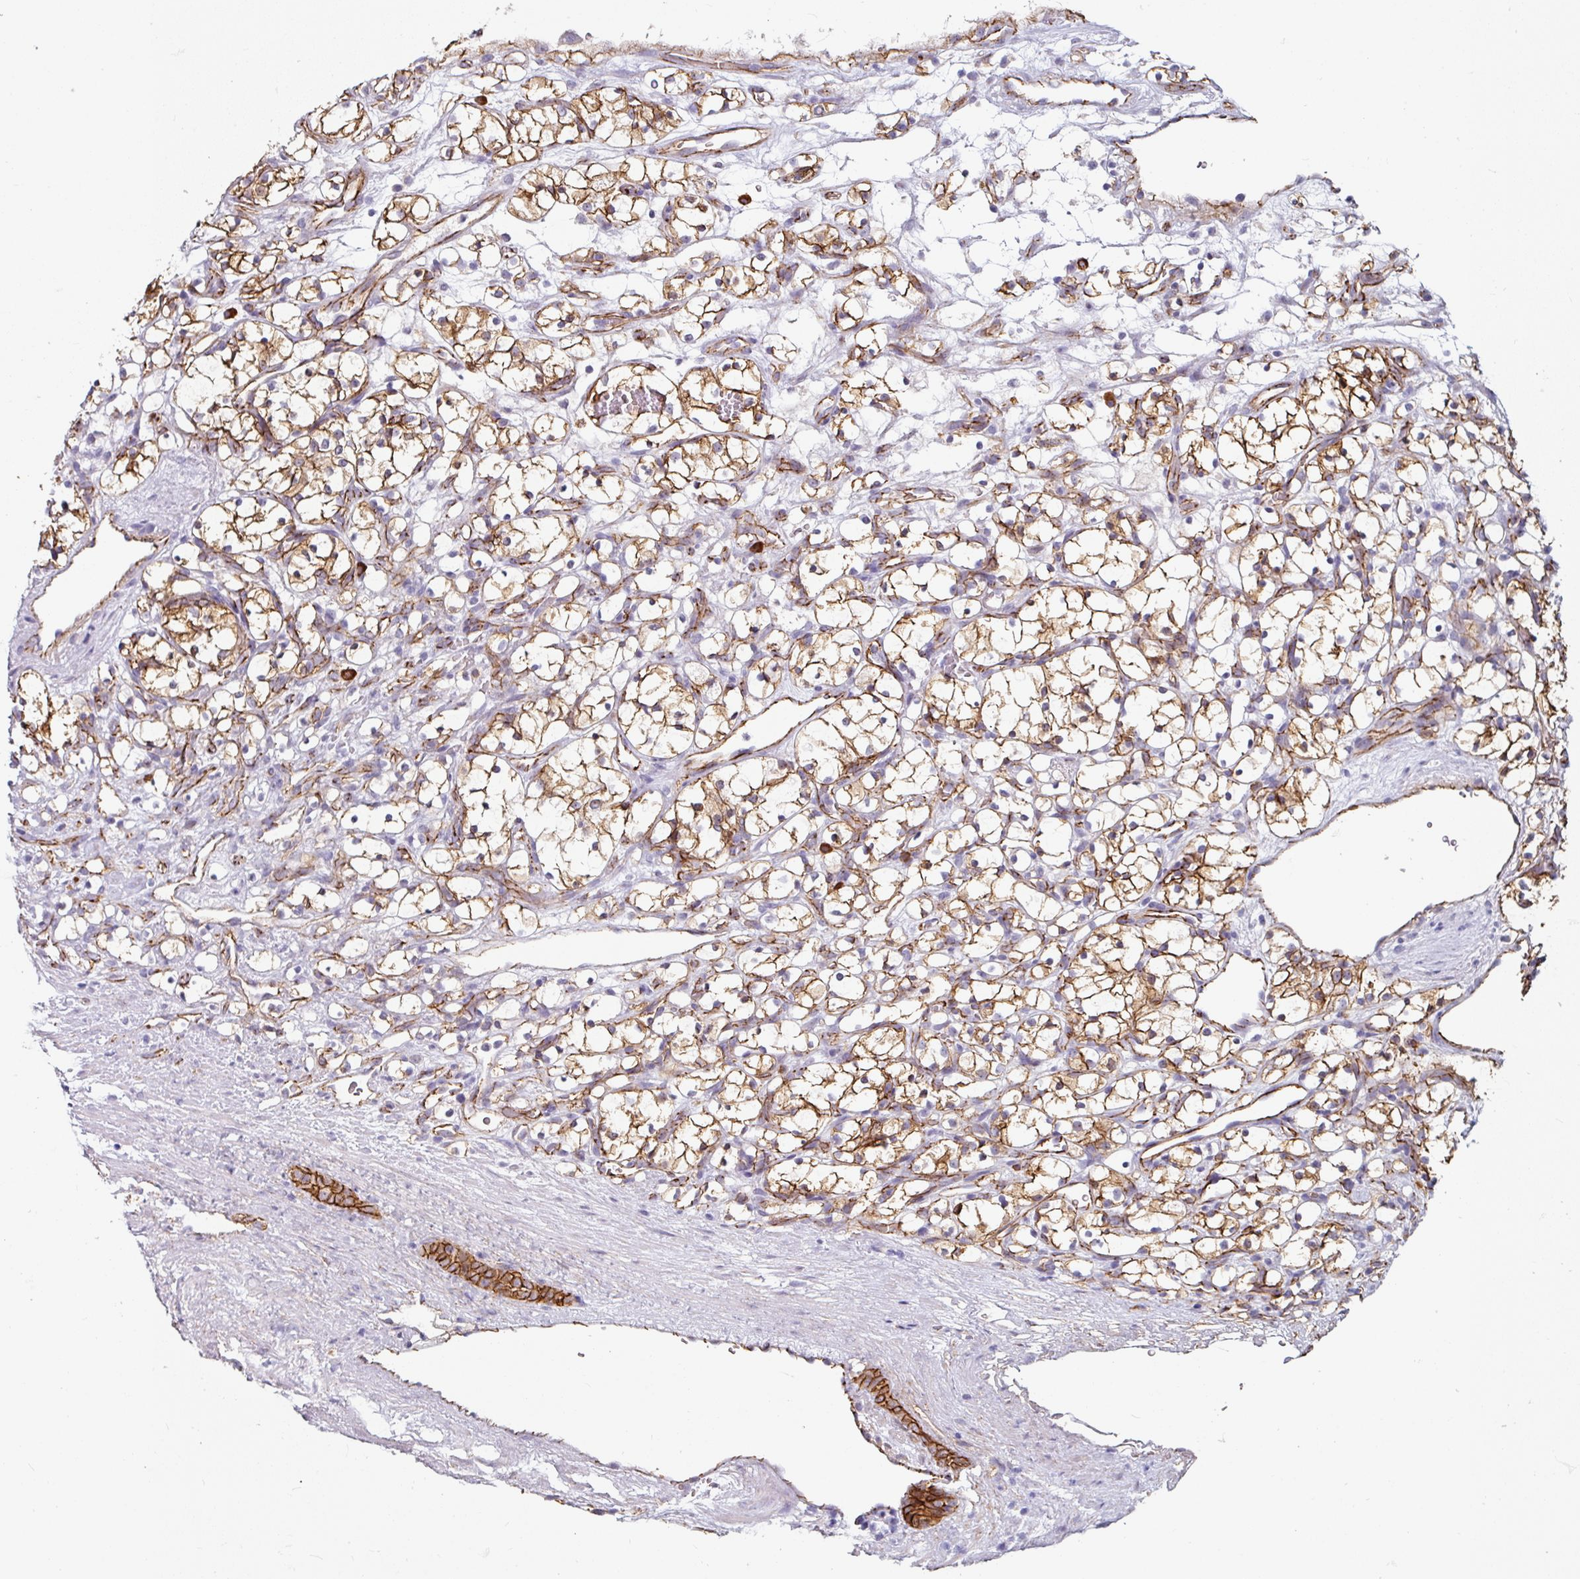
{"staining": {"intensity": "moderate", "quantity": ">75%", "location": "cytoplasmic/membranous"}, "tissue": "renal cancer", "cell_type": "Tumor cells", "image_type": "cancer", "snomed": [{"axis": "morphology", "description": "Adenocarcinoma, NOS"}, {"axis": "topography", "description": "Kidney"}], "caption": "The micrograph demonstrates immunohistochemical staining of renal cancer. There is moderate cytoplasmic/membranous positivity is seen in about >75% of tumor cells.", "gene": "JUP", "patient": {"sex": "female", "age": 69}}